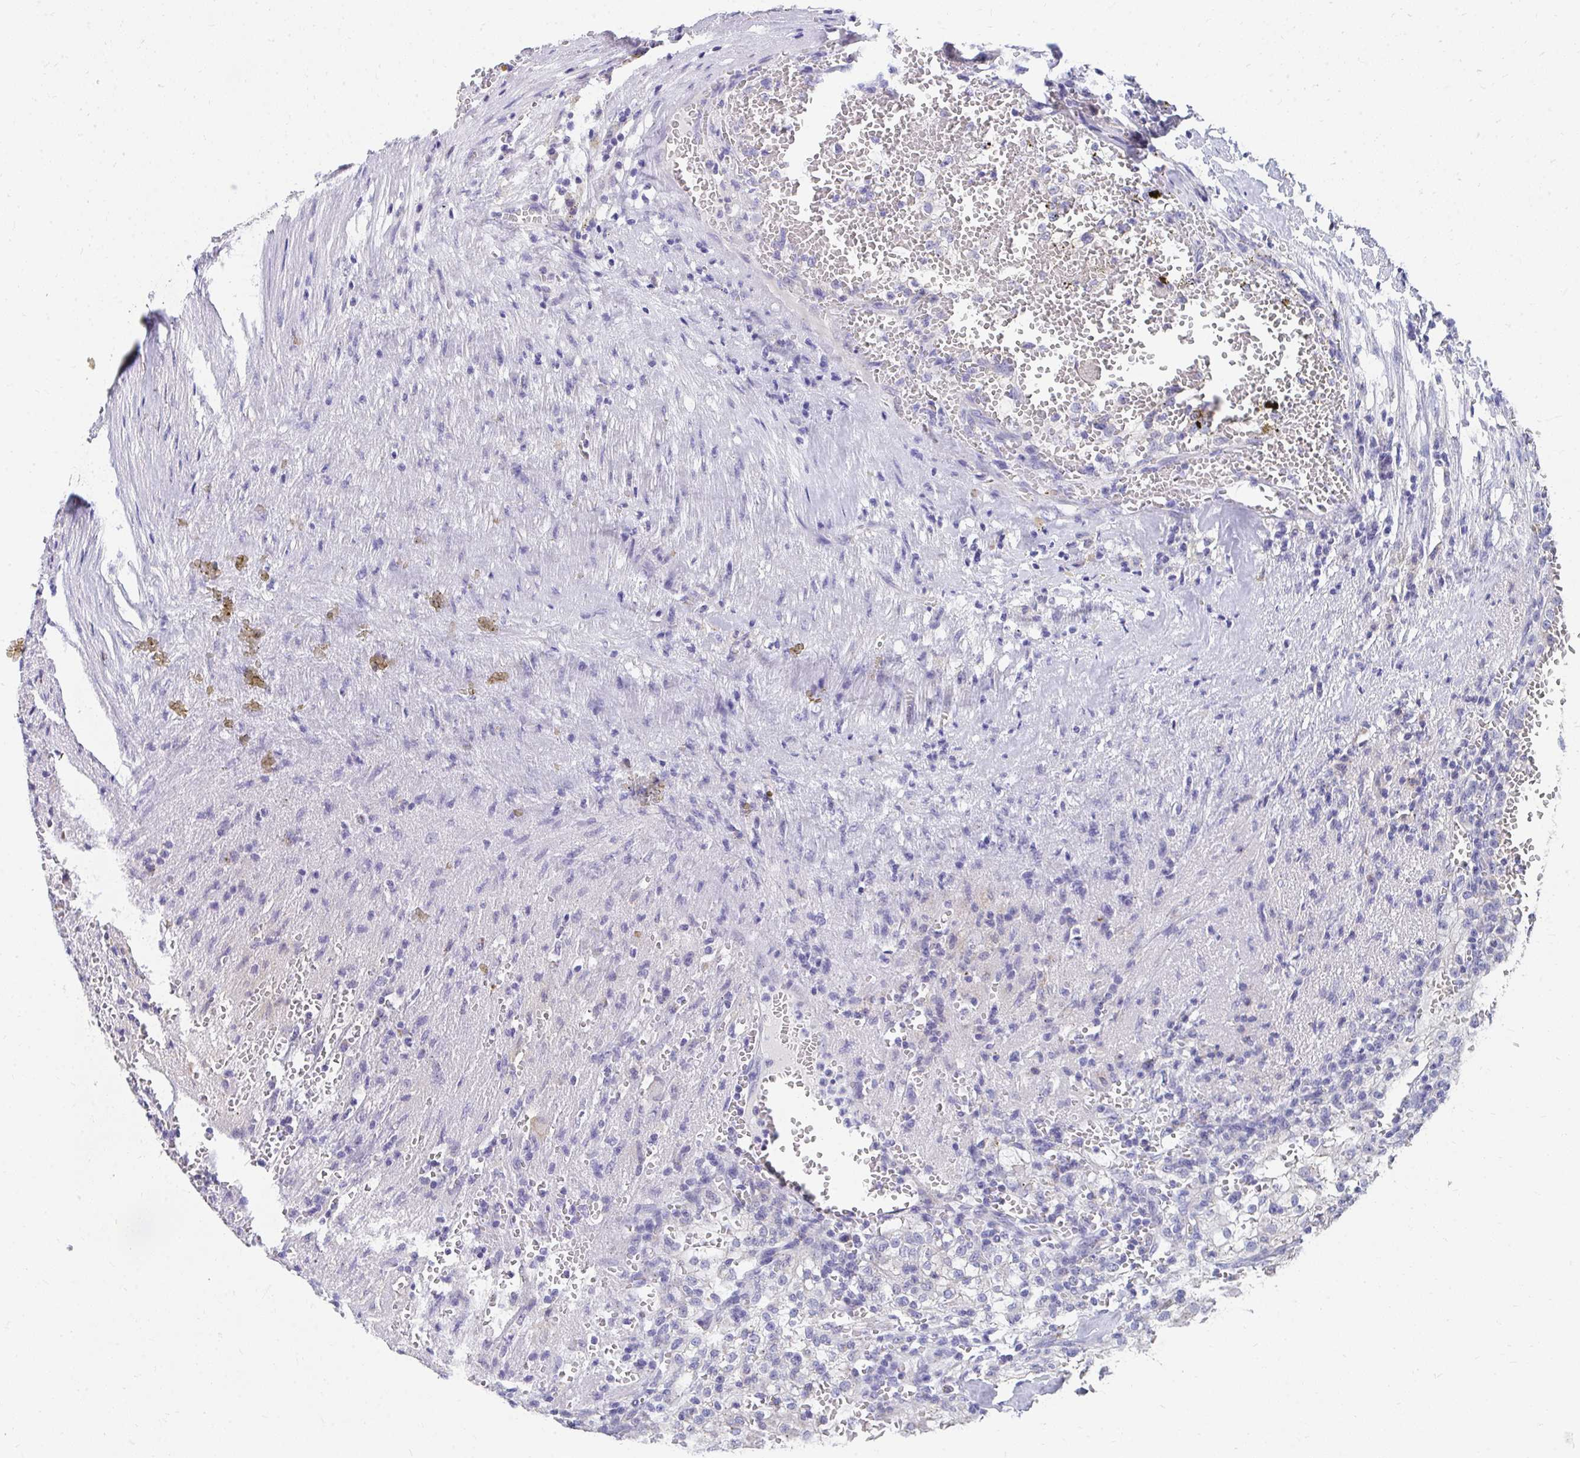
{"staining": {"intensity": "negative", "quantity": "none", "location": "none"}, "tissue": "renal cancer", "cell_type": "Tumor cells", "image_type": "cancer", "snomed": [{"axis": "morphology", "description": "Adenocarcinoma, NOS"}, {"axis": "topography", "description": "Kidney"}], "caption": "Immunohistochemistry (IHC) of renal adenocarcinoma reveals no positivity in tumor cells.", "gene": "TMPRSS2", "patient": {"sex": "female", "age": 74}}